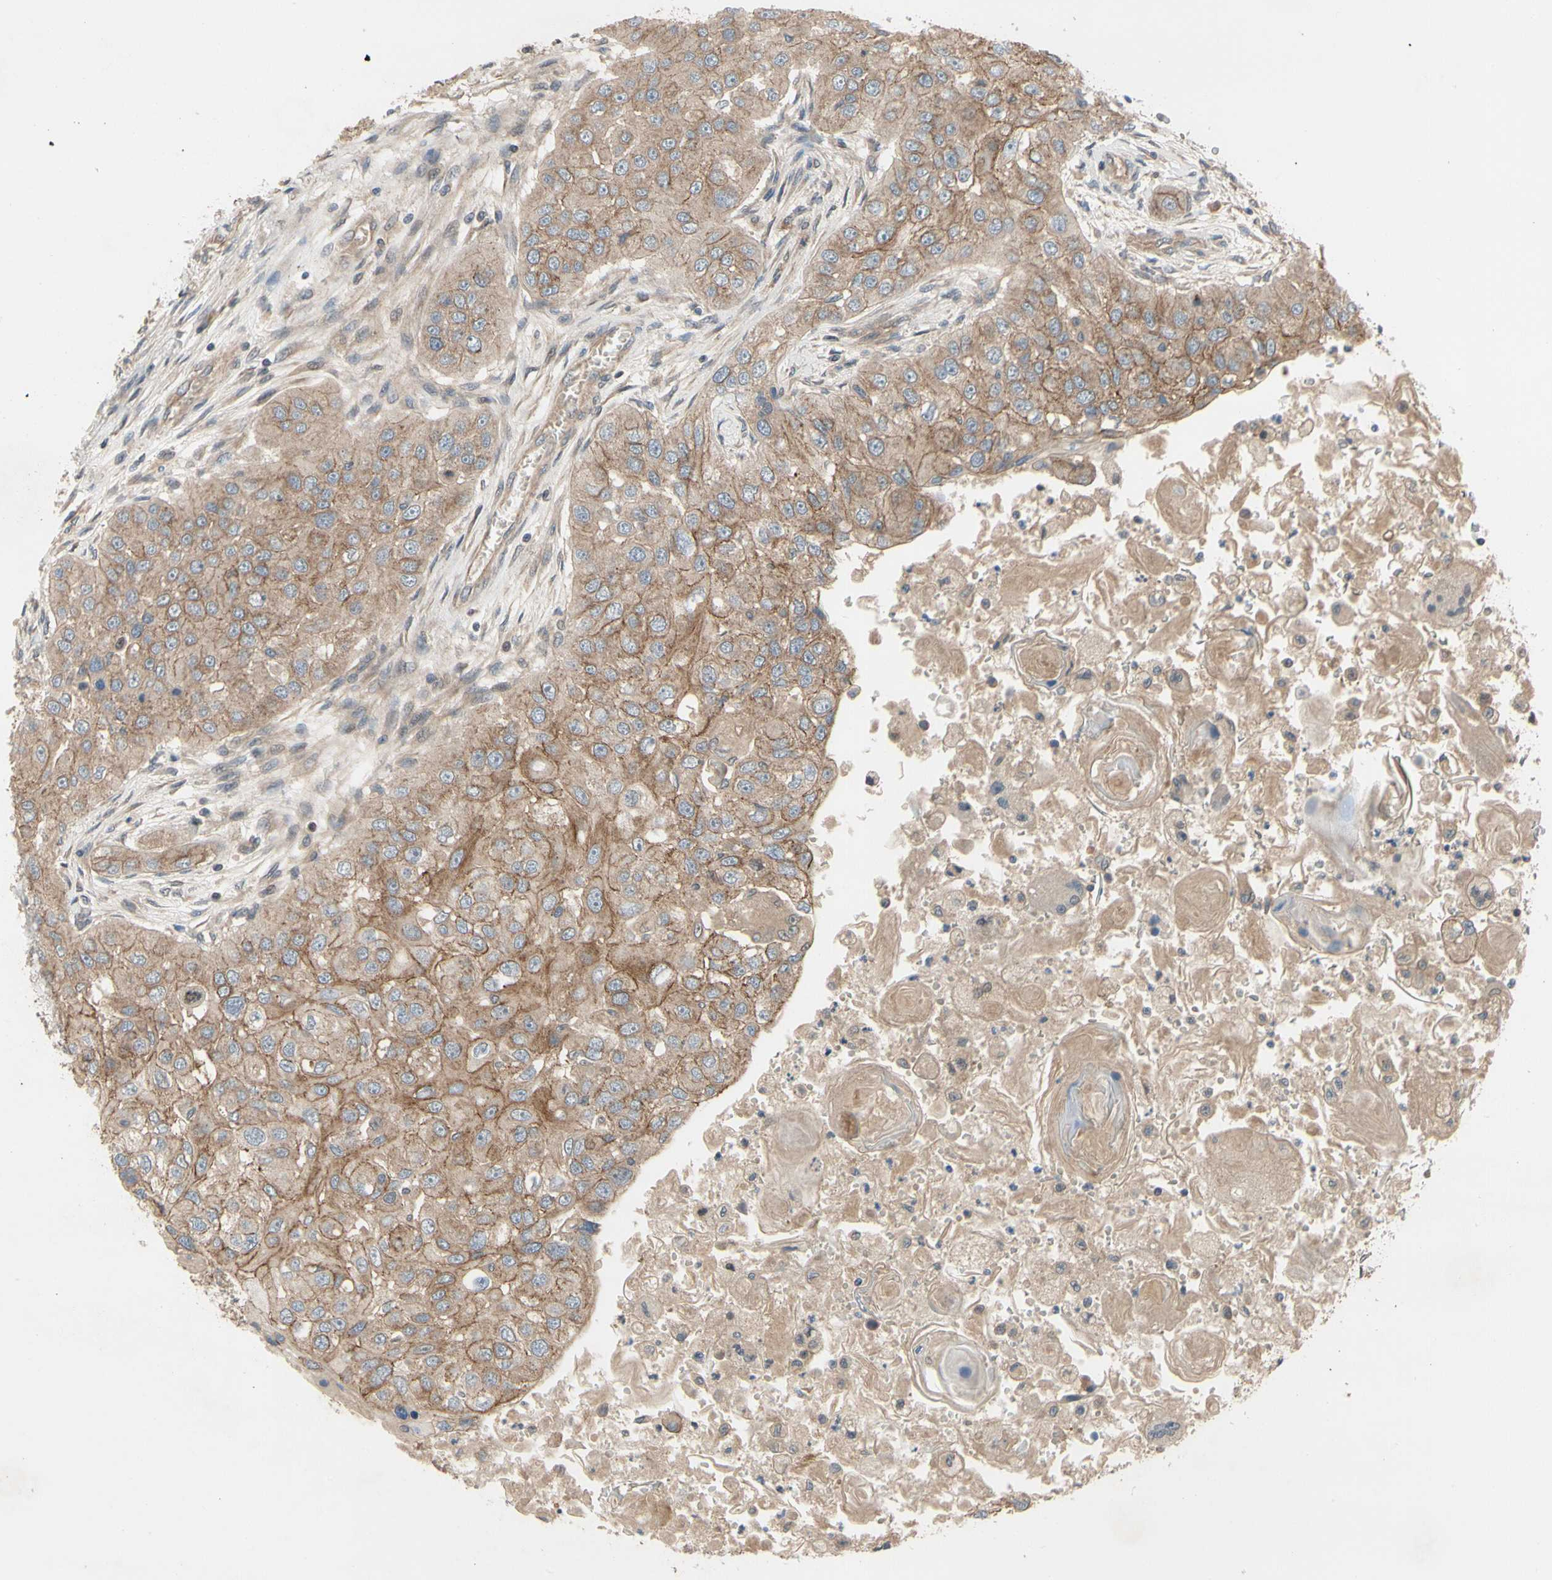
{"staining": {"intensity": "weak", "quantity": ">75%", "location": "cytoplasmic/membranous"}, "tissue": "head and neck cancer", "cell_type": "Tumor cells", "image_type": "cancer", "snomed": [{"axis": "morphology", "description": "Normal tissue, NOS"}, {"axis": "morphology", "description": "Squamous cell carcinoma, NOS"}, {"axis": "topography", "description": "Skeletal muscle"}, {"axis": "topography", "description": "Head-Neck"}], "caption": "Human head and neck cancer (squamous cell carcinoma) stained for a protein (brown) demonstrates weak cytoplasmic/membranous positive positivity in approximately >75% of tumor cells.", "gene": "ICAM5", "patient": {"sex": "male", "age": 51}}